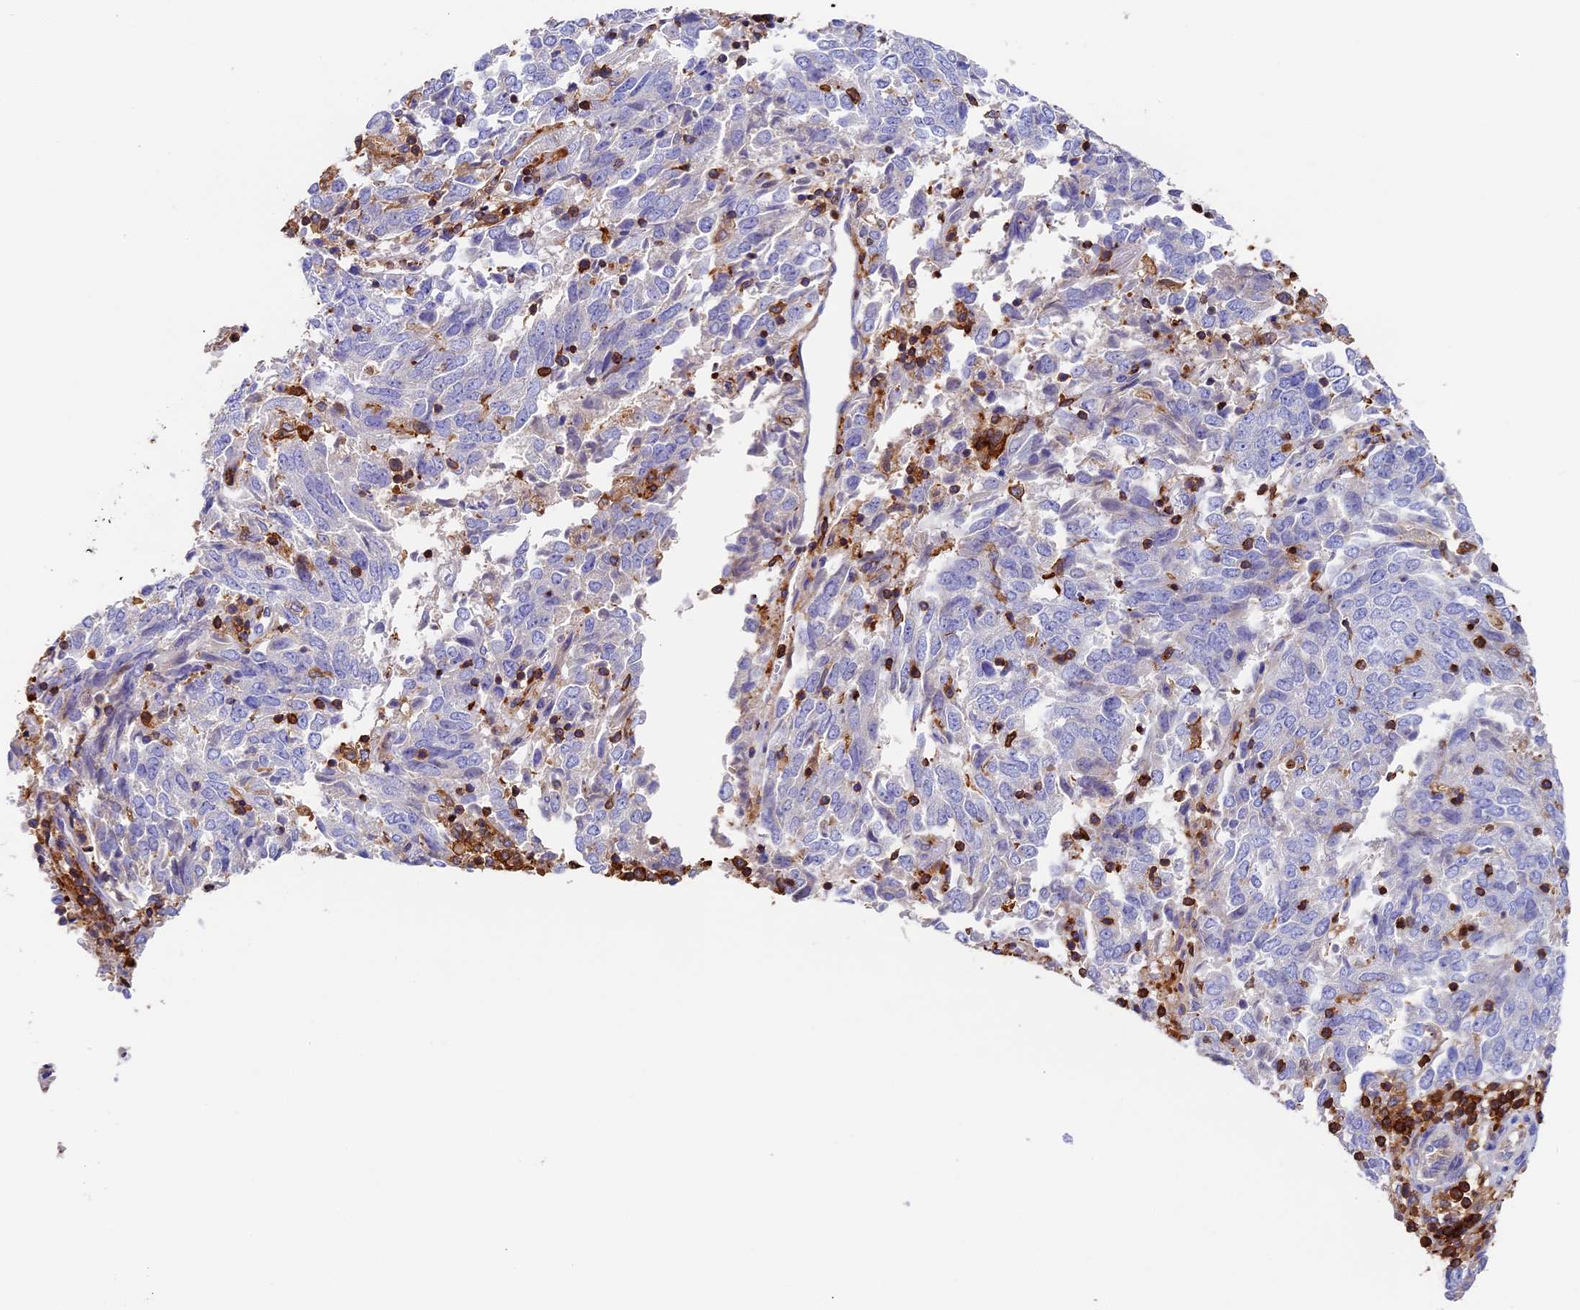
{"staining": {"intensity": "negative", "quantity": "none", "location": "none"}, "tissue": "endometrial cancer", "cell_type": "Tumor cells", "image_type": "cancer", "snomed": [{"axis": "morphology", "description": "Adenocarcinoma, NOS"}, {"axis": "topography", "description": "Endometrium"}], "caption": "This is an immunohistochemistry image of endometrial adenocarcinoma. There is no positivity in tumor cells.", "gene": "ADAT1", "patient": {"sex": "female", "age": 80}}